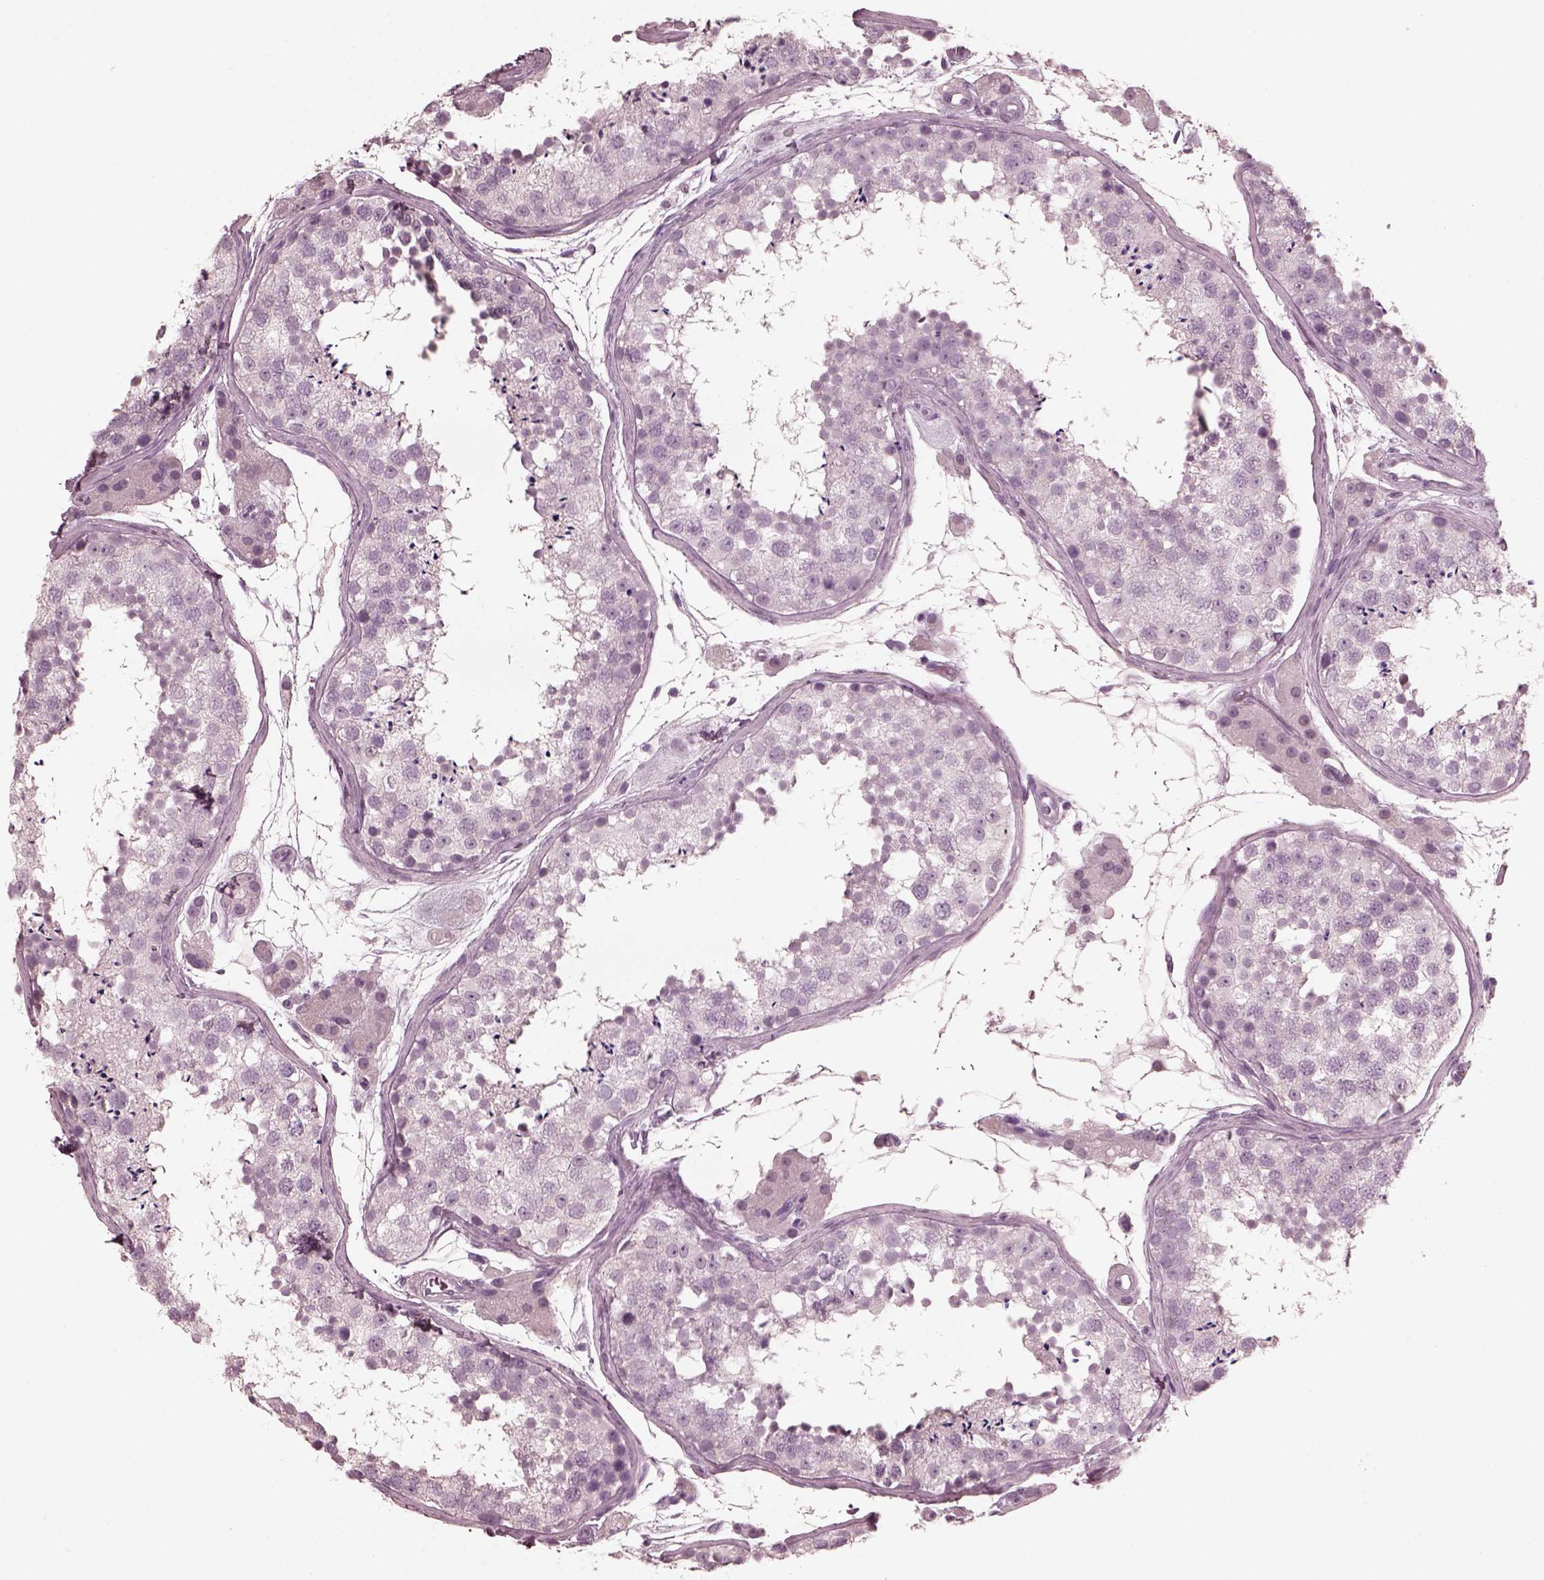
{"staining": {"intensity": "negative", "quantity": "none", "location": "none"}, "tissue": "testis", "cell_type": "Cells in seminiferous ducts", "image_type": "normal", "snomed": [{"axis": "morphology", "description": "Normal tissue, NOS"}, {"axis": "topography", "description": "Testis"}], "caption": "DAB (3,3'-diaminobenzidine) immunohistochemical staining of benign human testis reveals no significant staining in cells in seminiferous ducts.", "gene": "CGA", "patient": {"sex": "male", "age": 41}}